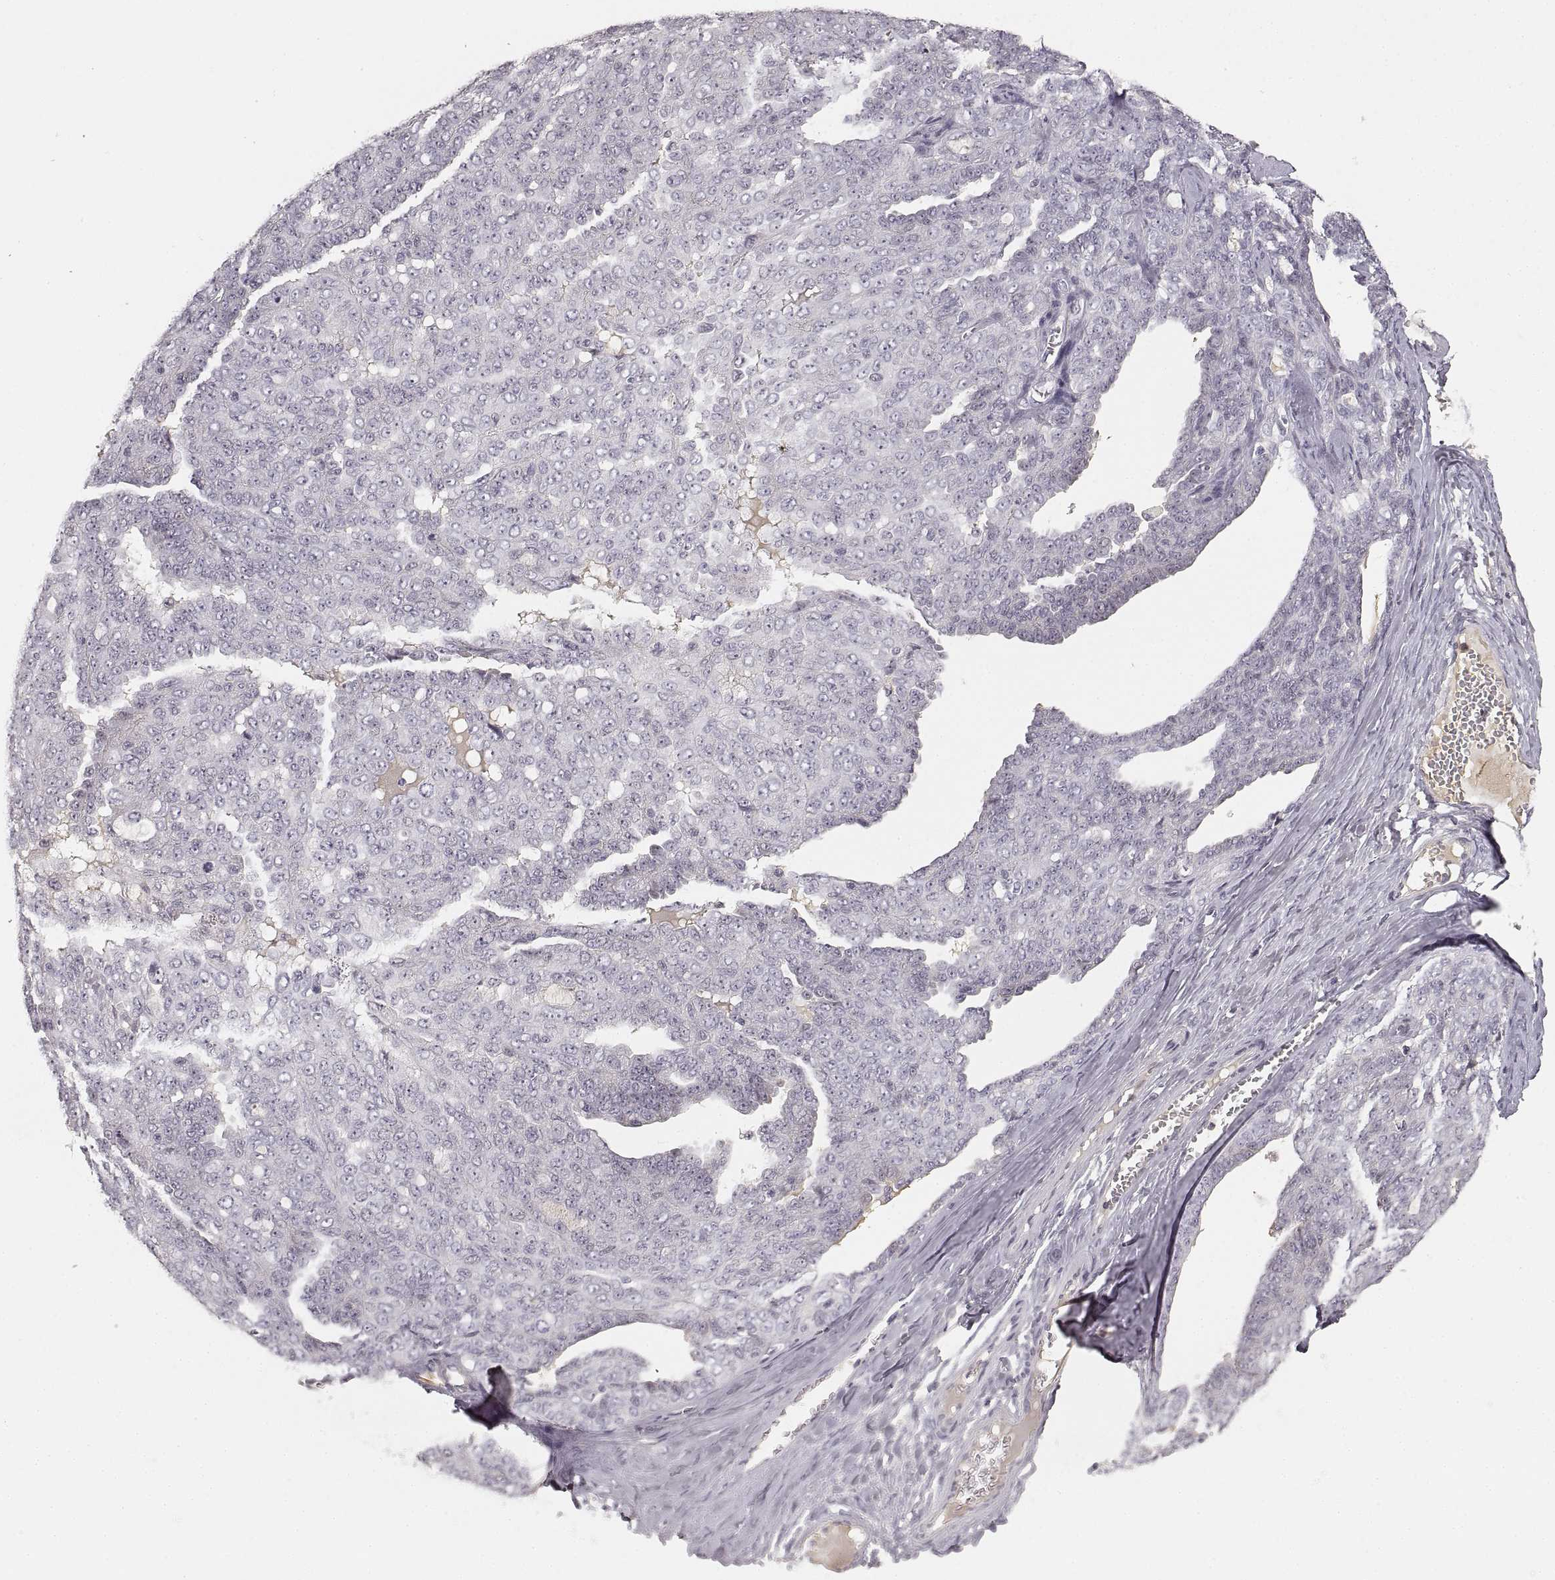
{"staining": {"intensity": "negative", "quantity": "none", "location": "none"}, "tissue": "ovarian cancer", "cell_type": "Tumor cells", "image_type": "cancer", "snomed": [{"axis": "morphology", "description": "Cystadenocarcinoma, serous, NOS"}, {"axis": "topography", "description": "Ovary"}], "caption": "This is a micrograph of IHC staining of ovarian serous cystadenocarcinoma, which shows no staining in tumor cells.", "gene": "RUNDC3A", "patient": {"sex": "female", "age": 71}}